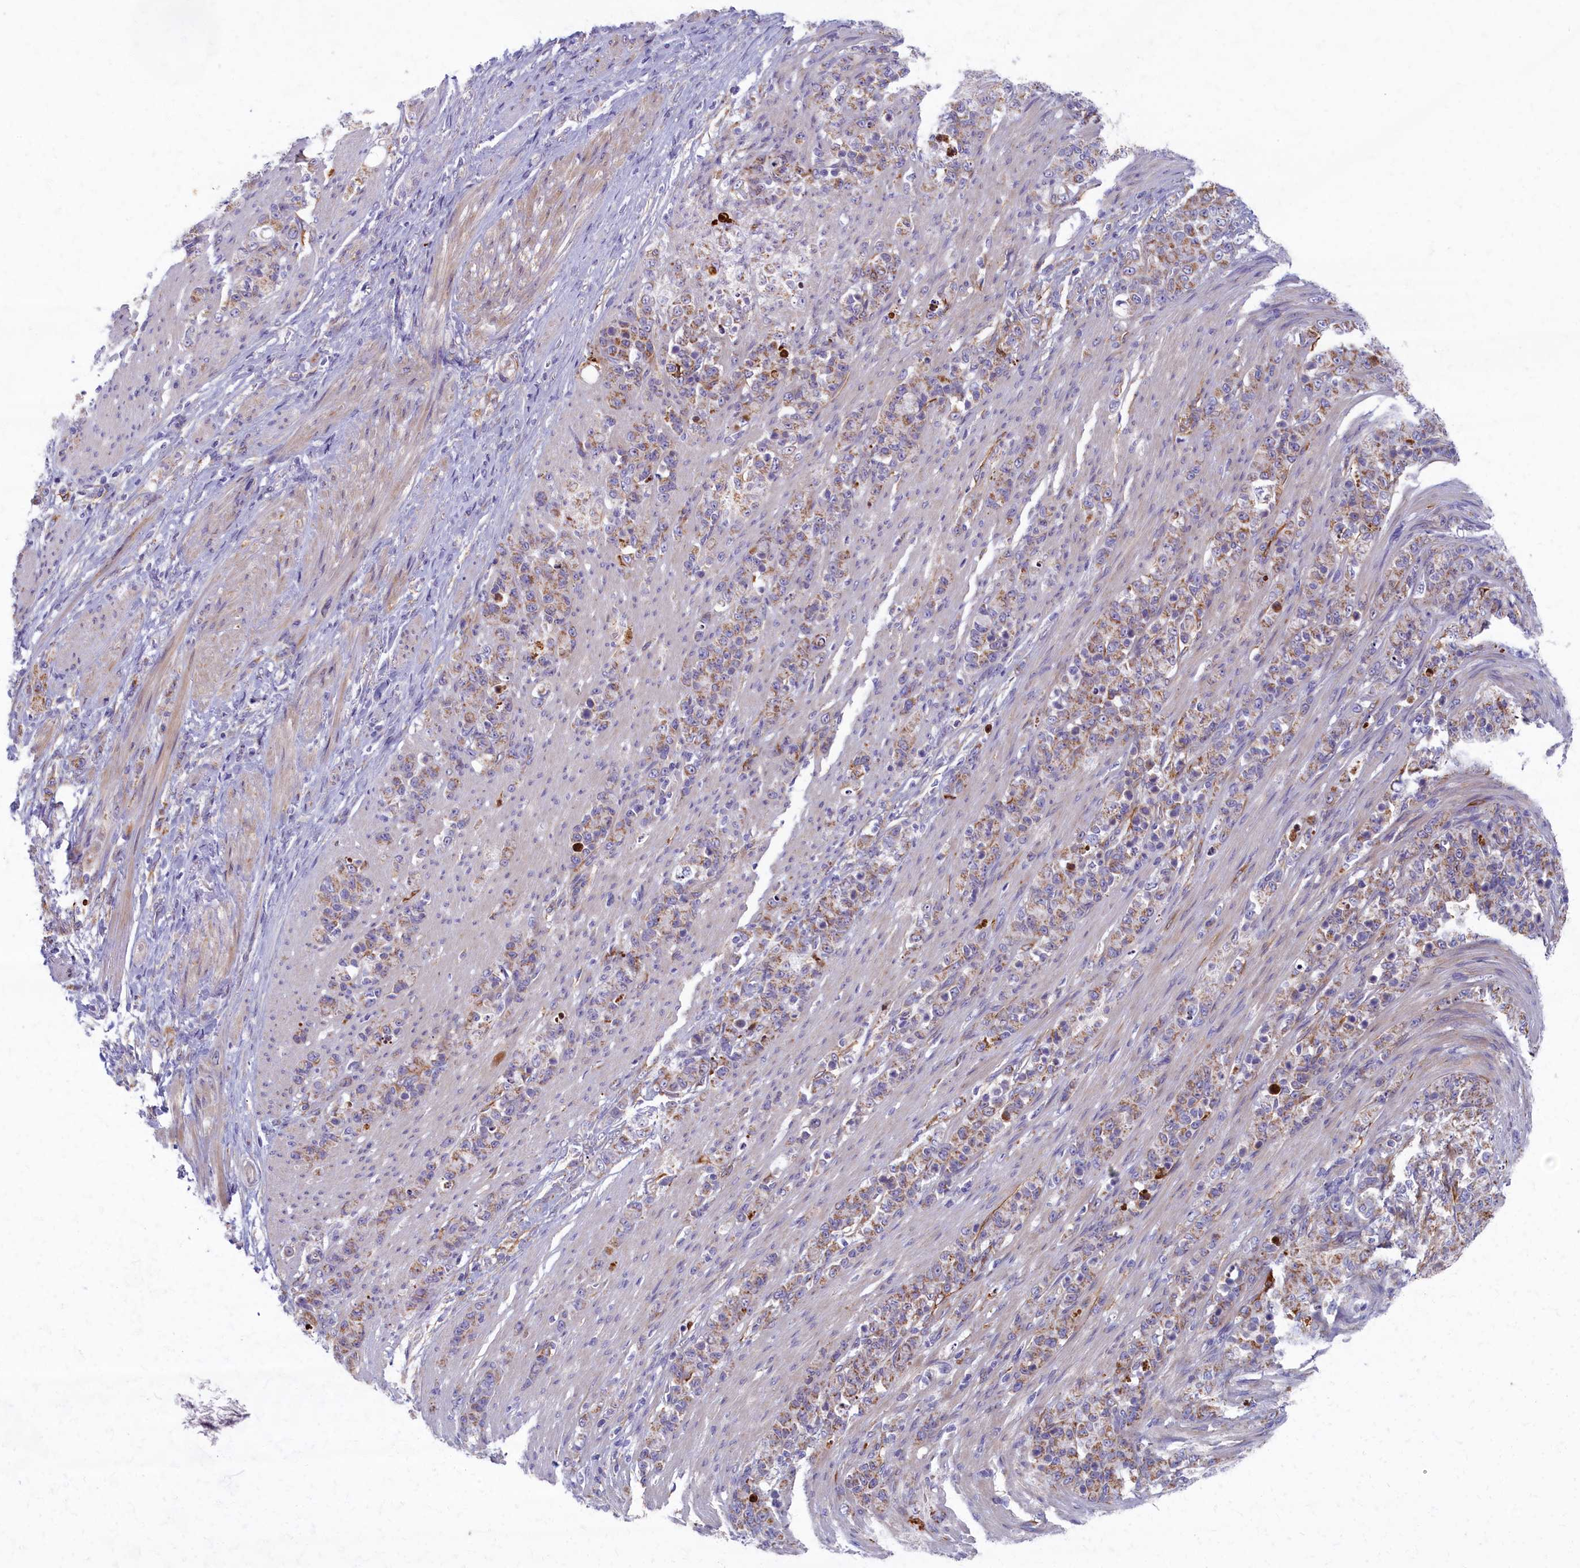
{"staining": {"intensity": "moderate", "quantity": ">75%", "location": "cytoplasmic/membranous"}, "tissue": "stomach cancer", "cell_type": "Tumor cells", "image_type": "cancer", "snomed": [{"axis": "morphology", "description": "Adenocarcinoma, NOS"}, {"axis": "topography", "description": "Stomach"}], "caption": "IHC of stomach cancer exhibits medium levels of moderate cytoplasmic/membranous staining in approximately >75% of tumor cells.", "gene": "MRPS25", "patient": {"sex": "female", "age": 79}}